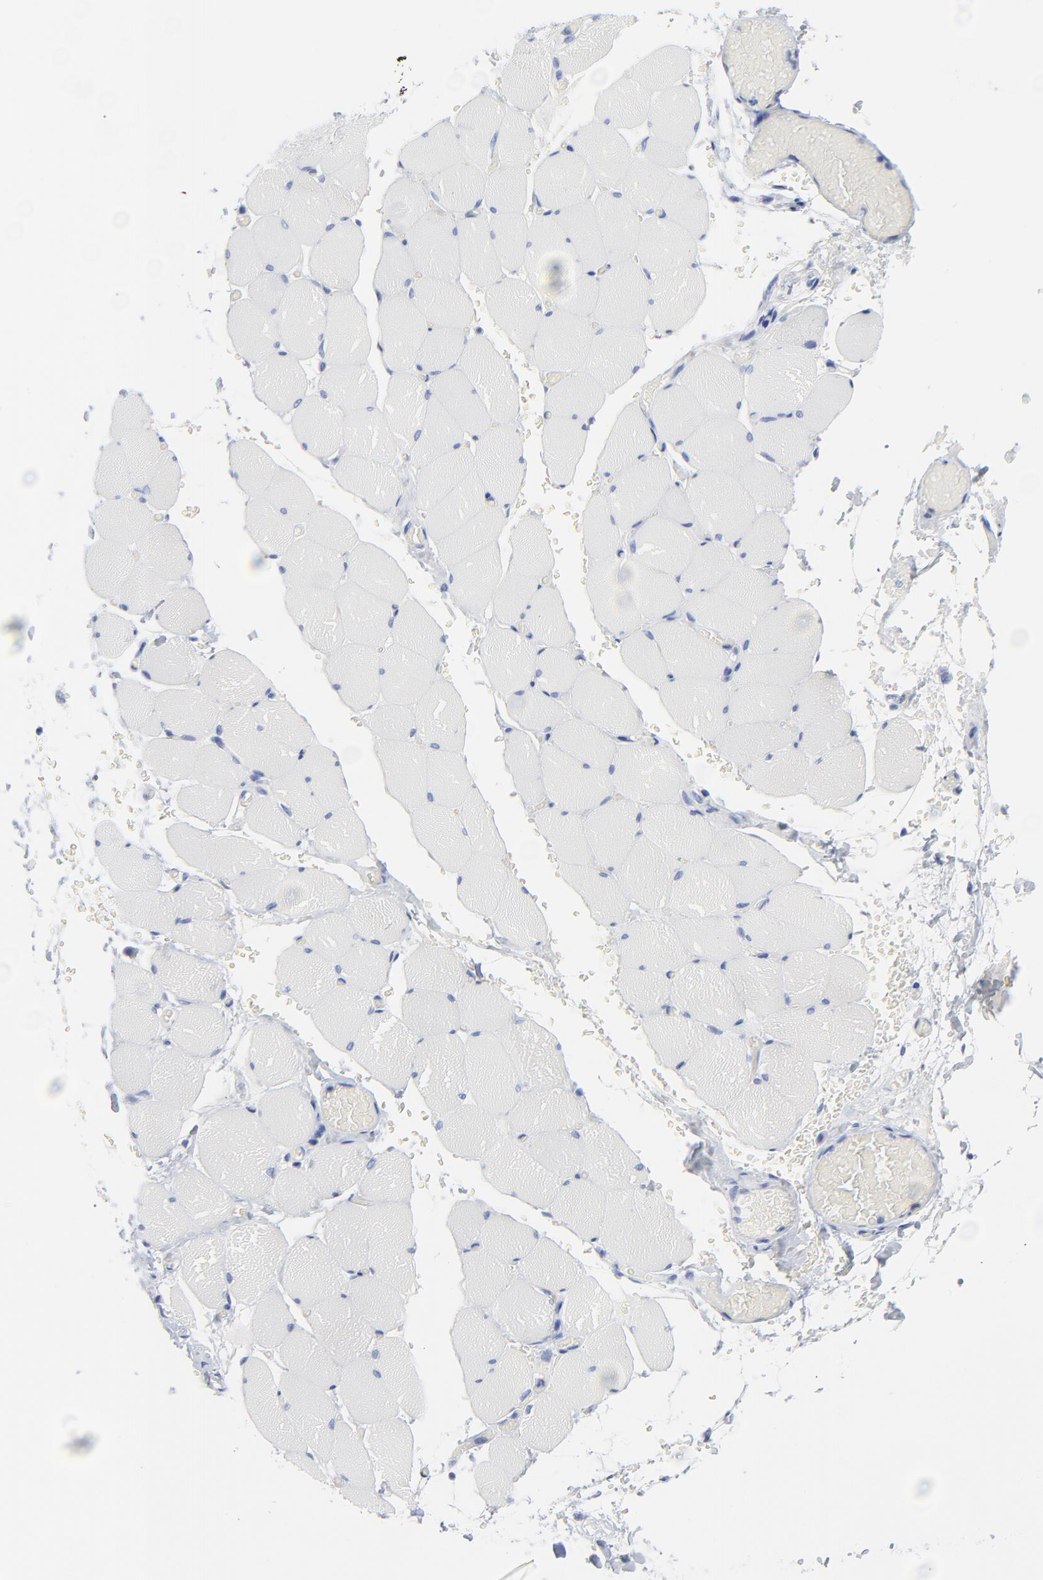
{"staining": {"intensity": "negative", "quantity": "none", "location": "none"}, "tissue": "skeletal muscle", "cell_type": "Myocytes", "image_type": "normal", "snomed": [{"axis": "morphology", "description": "Normal tissue, NOS"}, {"axis": "topography", "description": "Skeletal muscle"}, {"axis": "topography", "description": "Soft tissue"}], "caption": "IHC histopathology image of unremarkable human skeletal muscle stained for a protein (brown), which reveals no staining in myocytes.", "gene": "STAT2", "patient": {"sex": "female", "age": 58}}